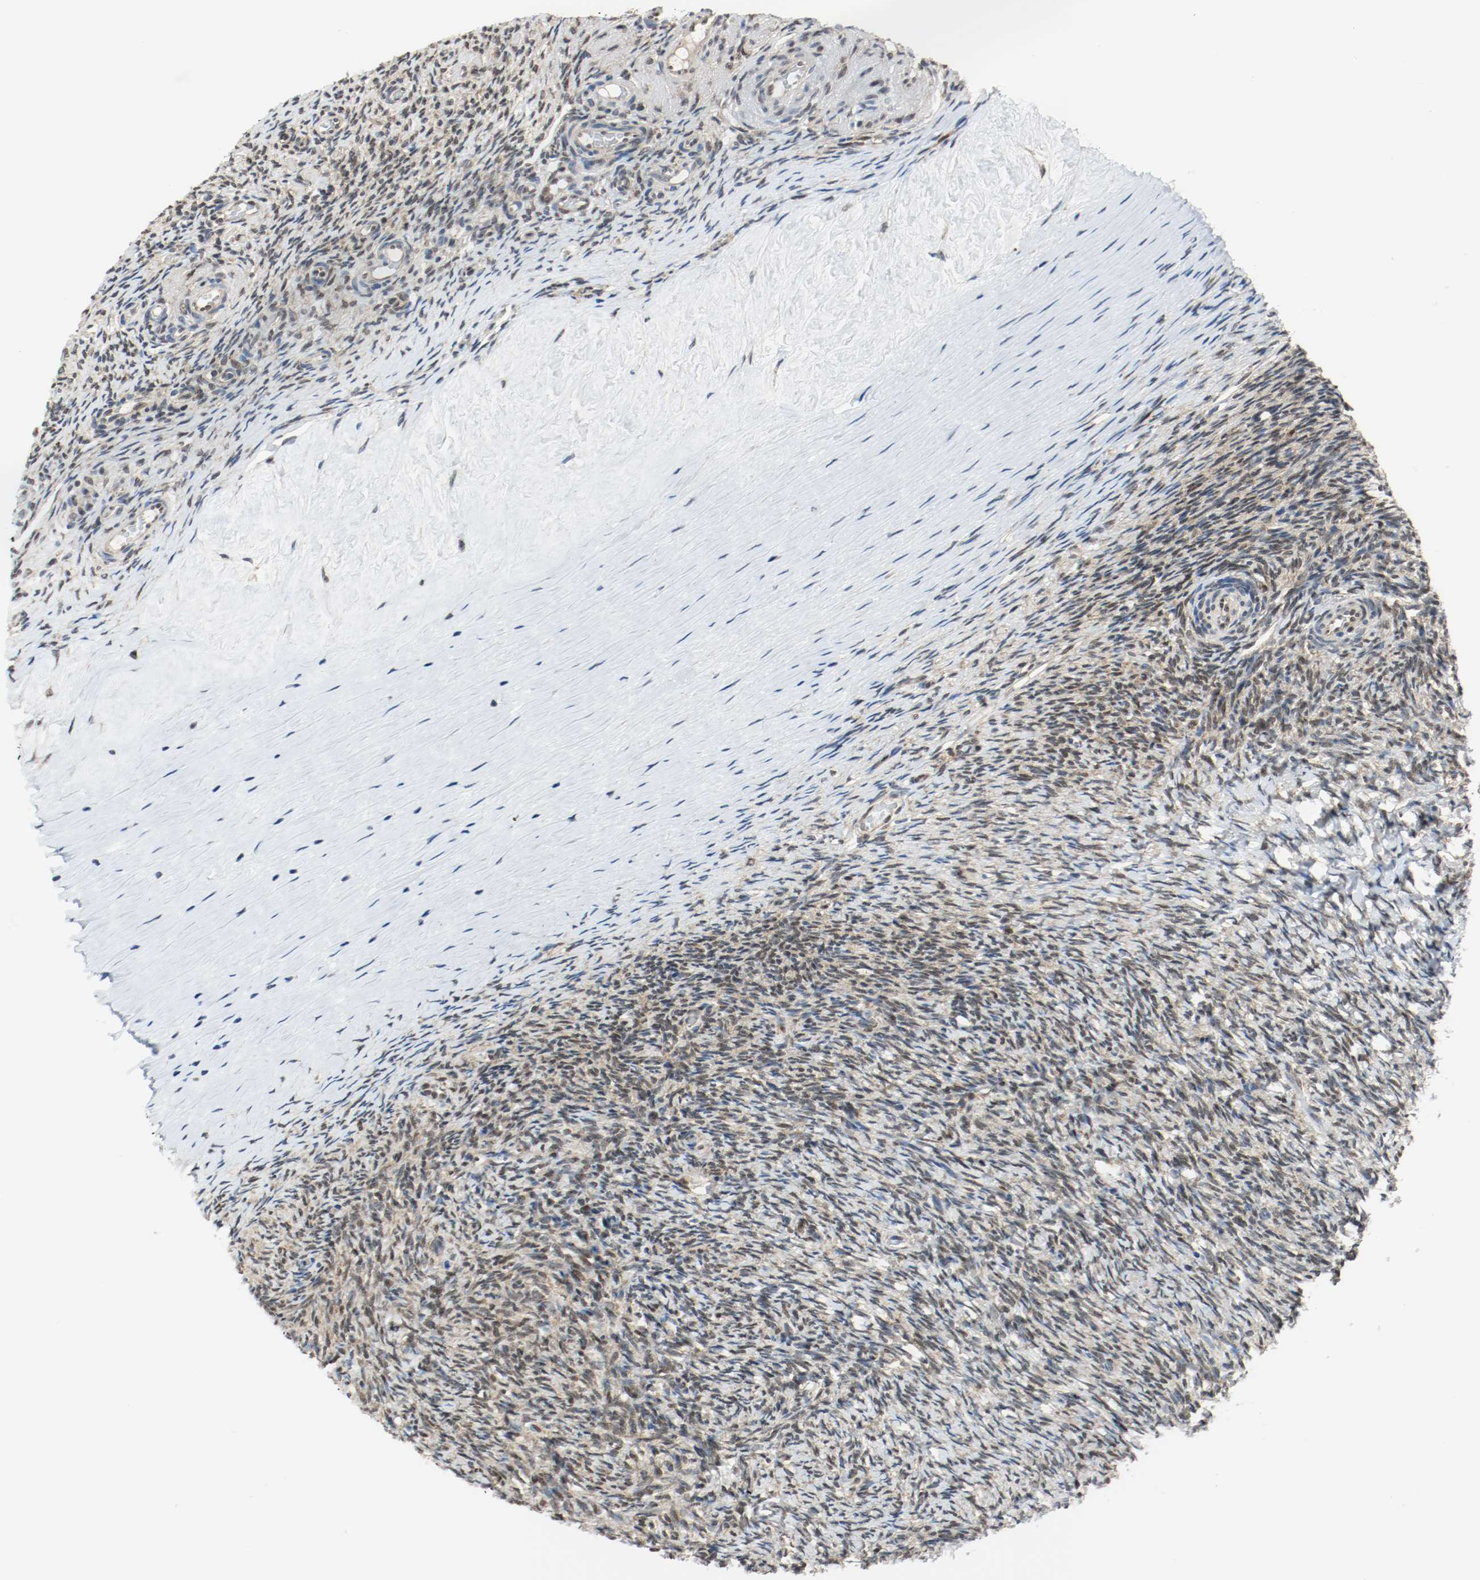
{"staining": {"intensity": "weak", "quantity": ">75%", "location": "cytoplasmic/membranous,nuclear"}, "tissue": "ovary", "cell_type": "Follicle cells", "image_type": "normal", "snomed": [{"axis": "morphology", "description": "Normal tissue, NOS"}, {"axis": "topography", "description": "Ovary"}], "caption": "Immunohistochemistry (IHC) (DAB) staining of benign human ovary reveals weak cytoplasmic/membranous,nuclear protein positivity in about >75% of follicle cells.", "gene": "PPME1", "patient": {"sex": "female", "age": 60}}